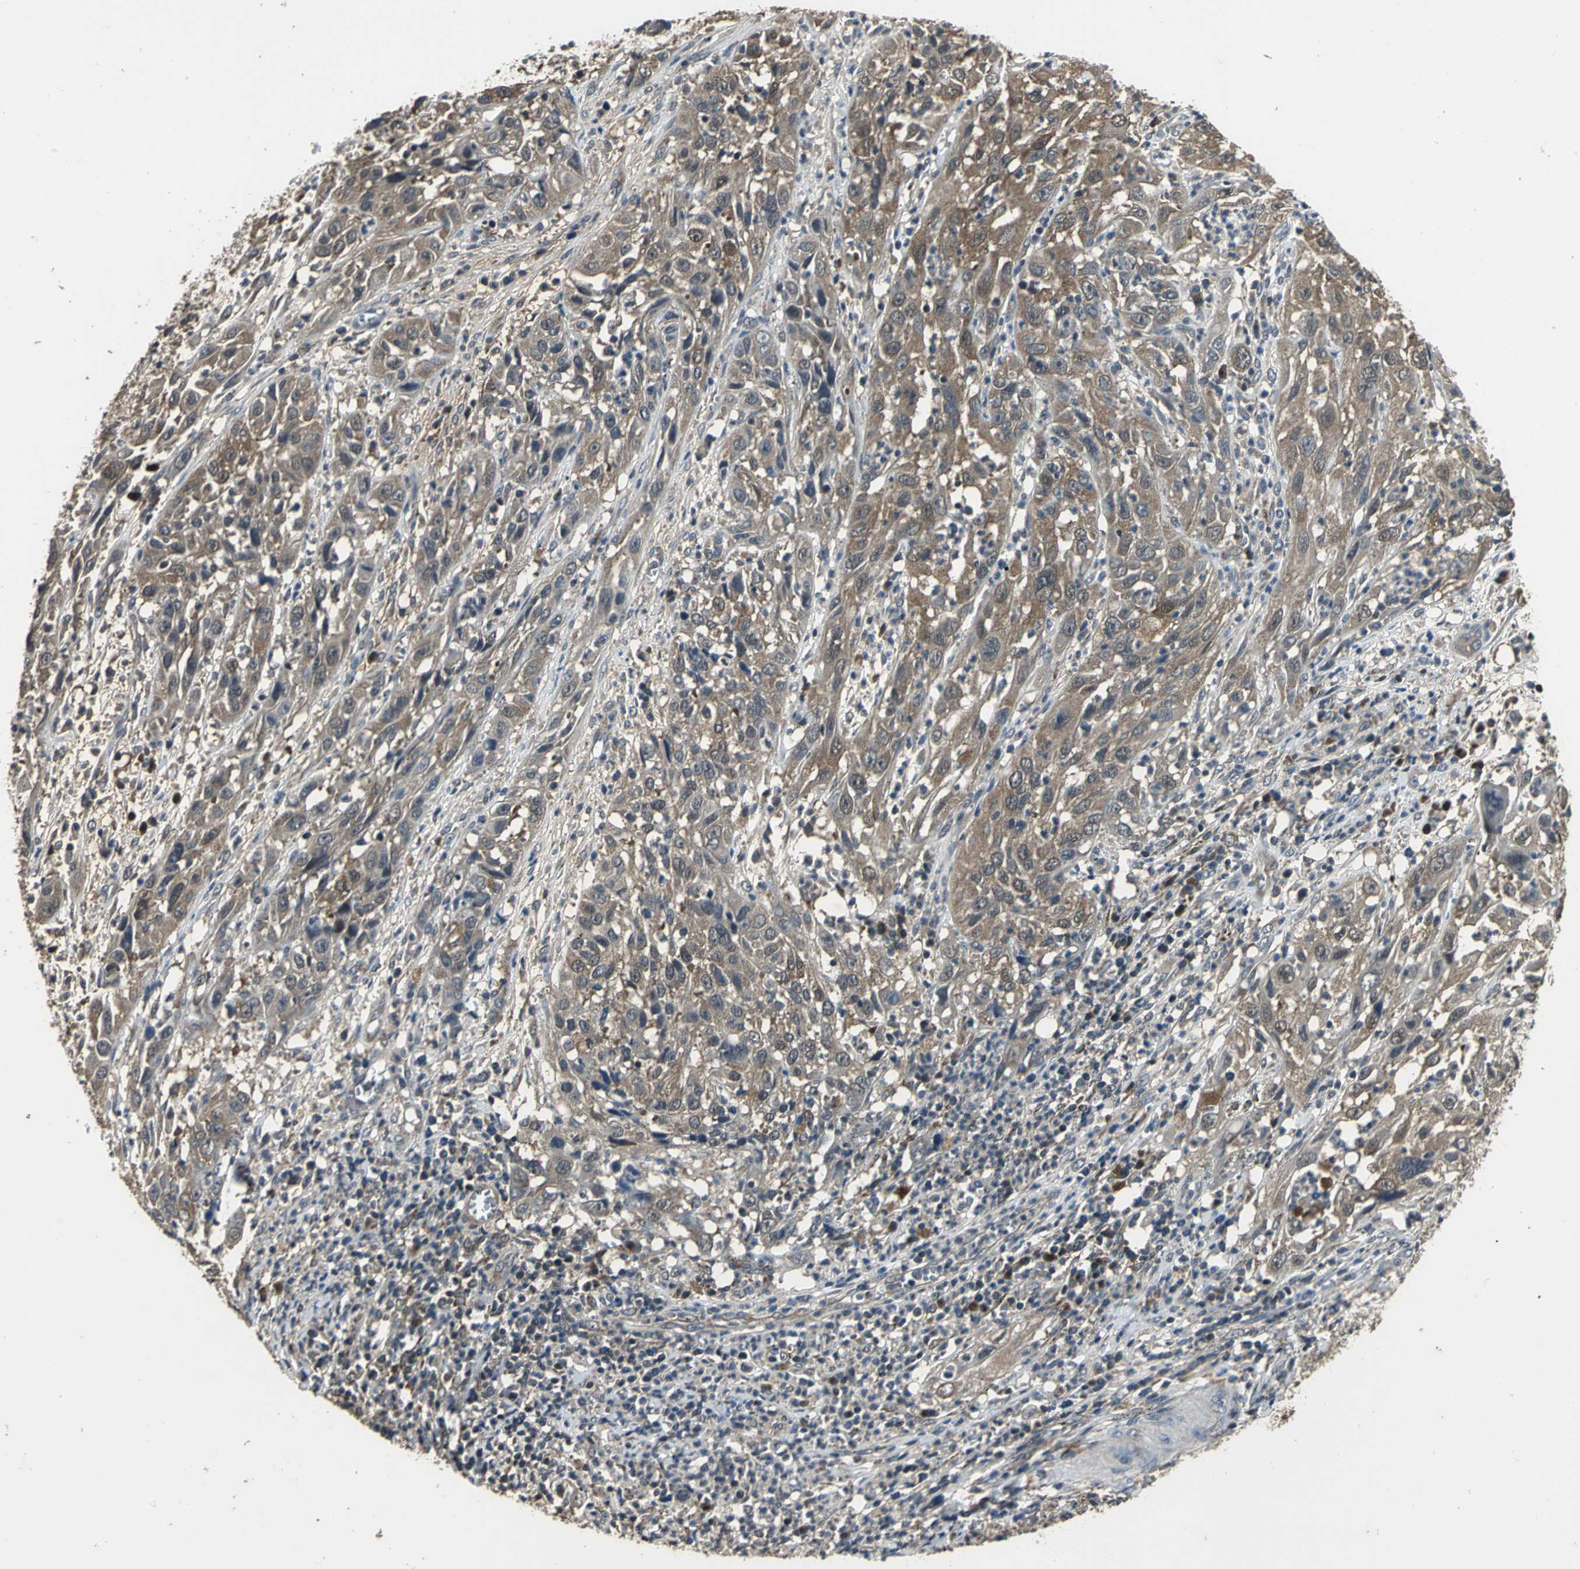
{"staining": {"intensity": "moderate", "quantity": ">75%", "location": "cytoplasmic/membranous"}, "tissue": "cervical cancer", "cell_type": "Tumor cells", "image_type": "cancer", "snomed": [{"axis": "morphology", "description": "Squamous cell carcinoma, NOS"}, {"axis": "topography", "description": "Cervix"}], "caption": "Immunohistochemistry (IHC) photomicrograph of neoplastic tissue: cervical cancer stained using immunohistochemistry exhibits medium levels of moderate protein expression localized specifically in the cytoplasmic/membranous of tumor cells, appearing as a cytoplasmic/membranous brown color.", "gene": "IRF3", "patient": {"sex": "female", "age": 32}}